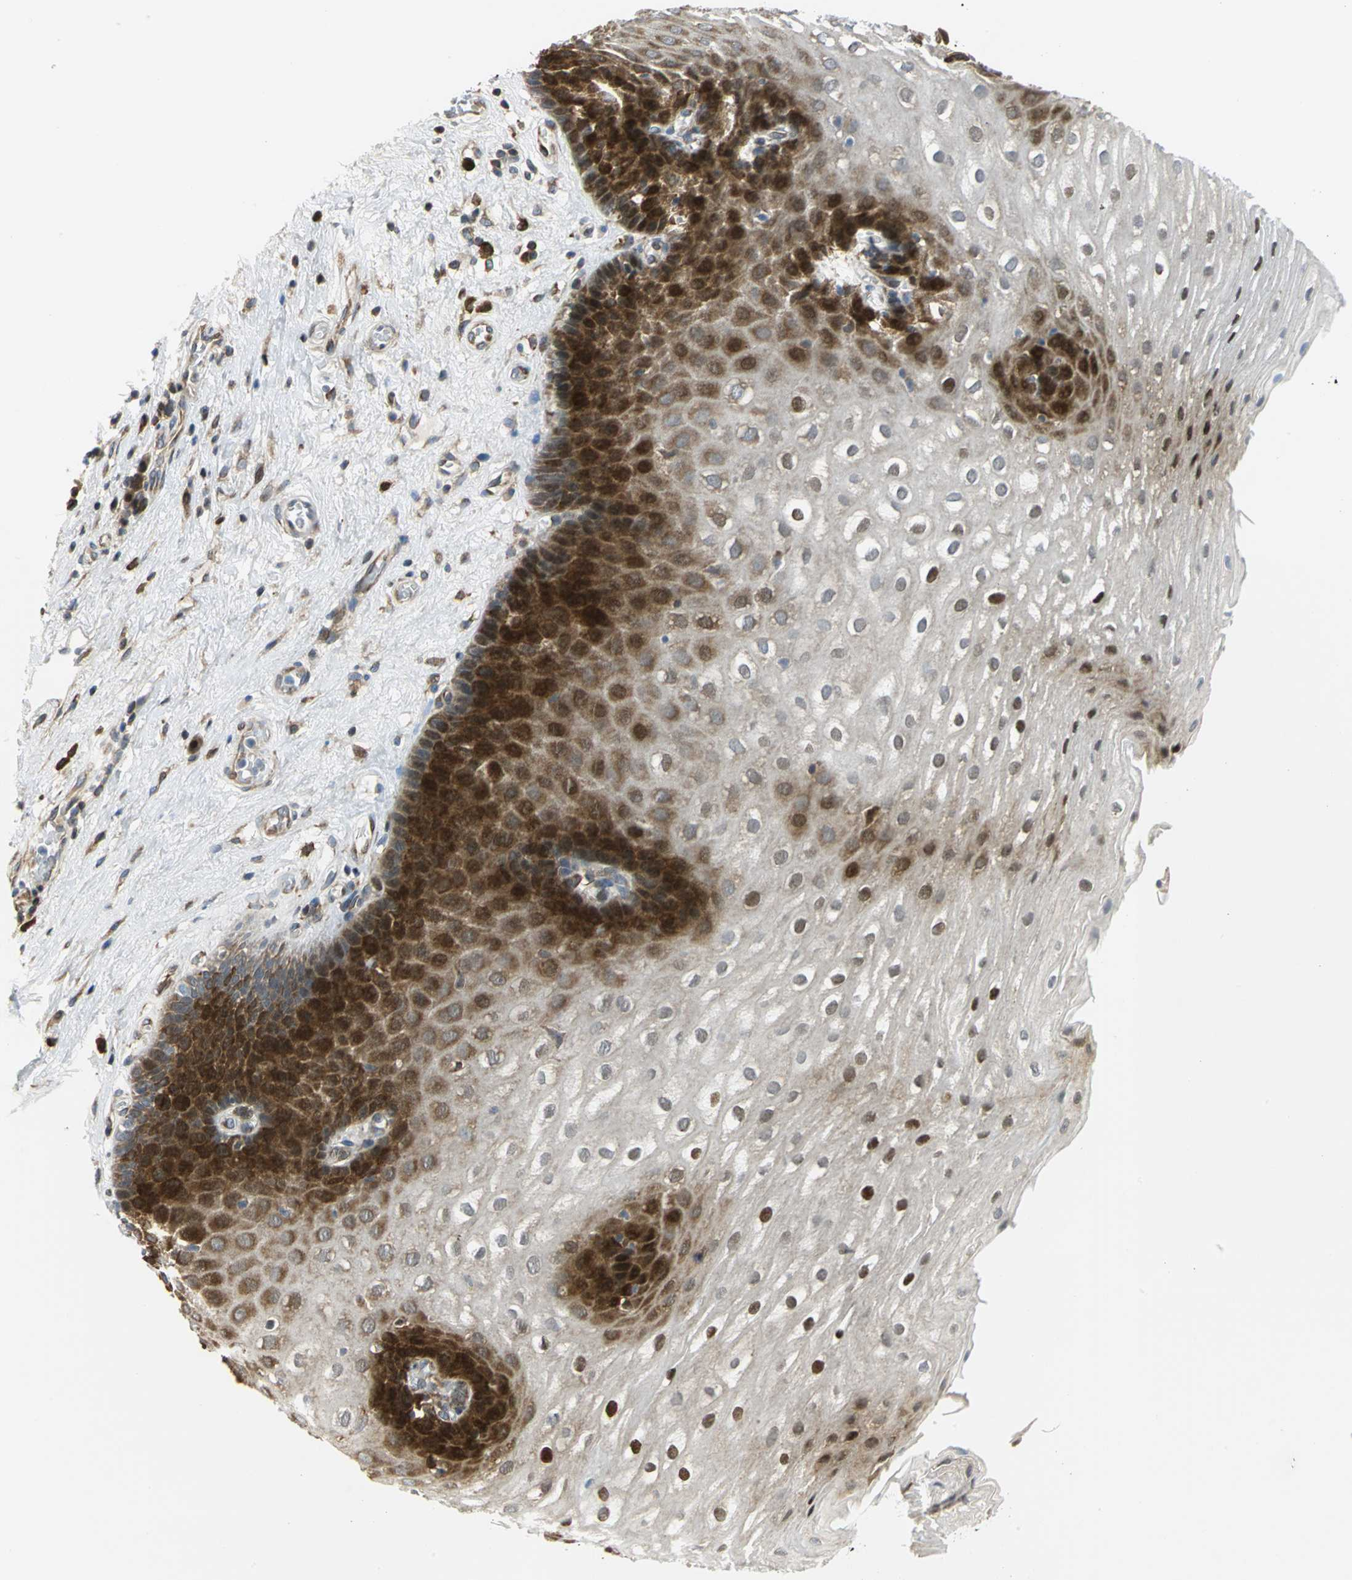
{"staining": {"intensity": "strong", "quantity": "25%-75%", "location": "cytoplasmic/membranous,nuclear"}, "tissue": "esophagus", "cell_type": "Squamous epithelial cells", "image_type": "normal", "snomed": [{"axis": "morphology", "description": "Normal tissue, NOS"}, {"axis": "topography", "description": "Esophagus"}], "caption": "An IHC histopathology image of benign tissue is shown. Protein staining in brown labels strong cytoplasmic/membranous,nuclear positivity in esophagus within squamous epithelial cells. (IHC, brightfield microscopy, high magnification).", "gene": "YBX1", "patient": {"sex": "male", "age": 48}}